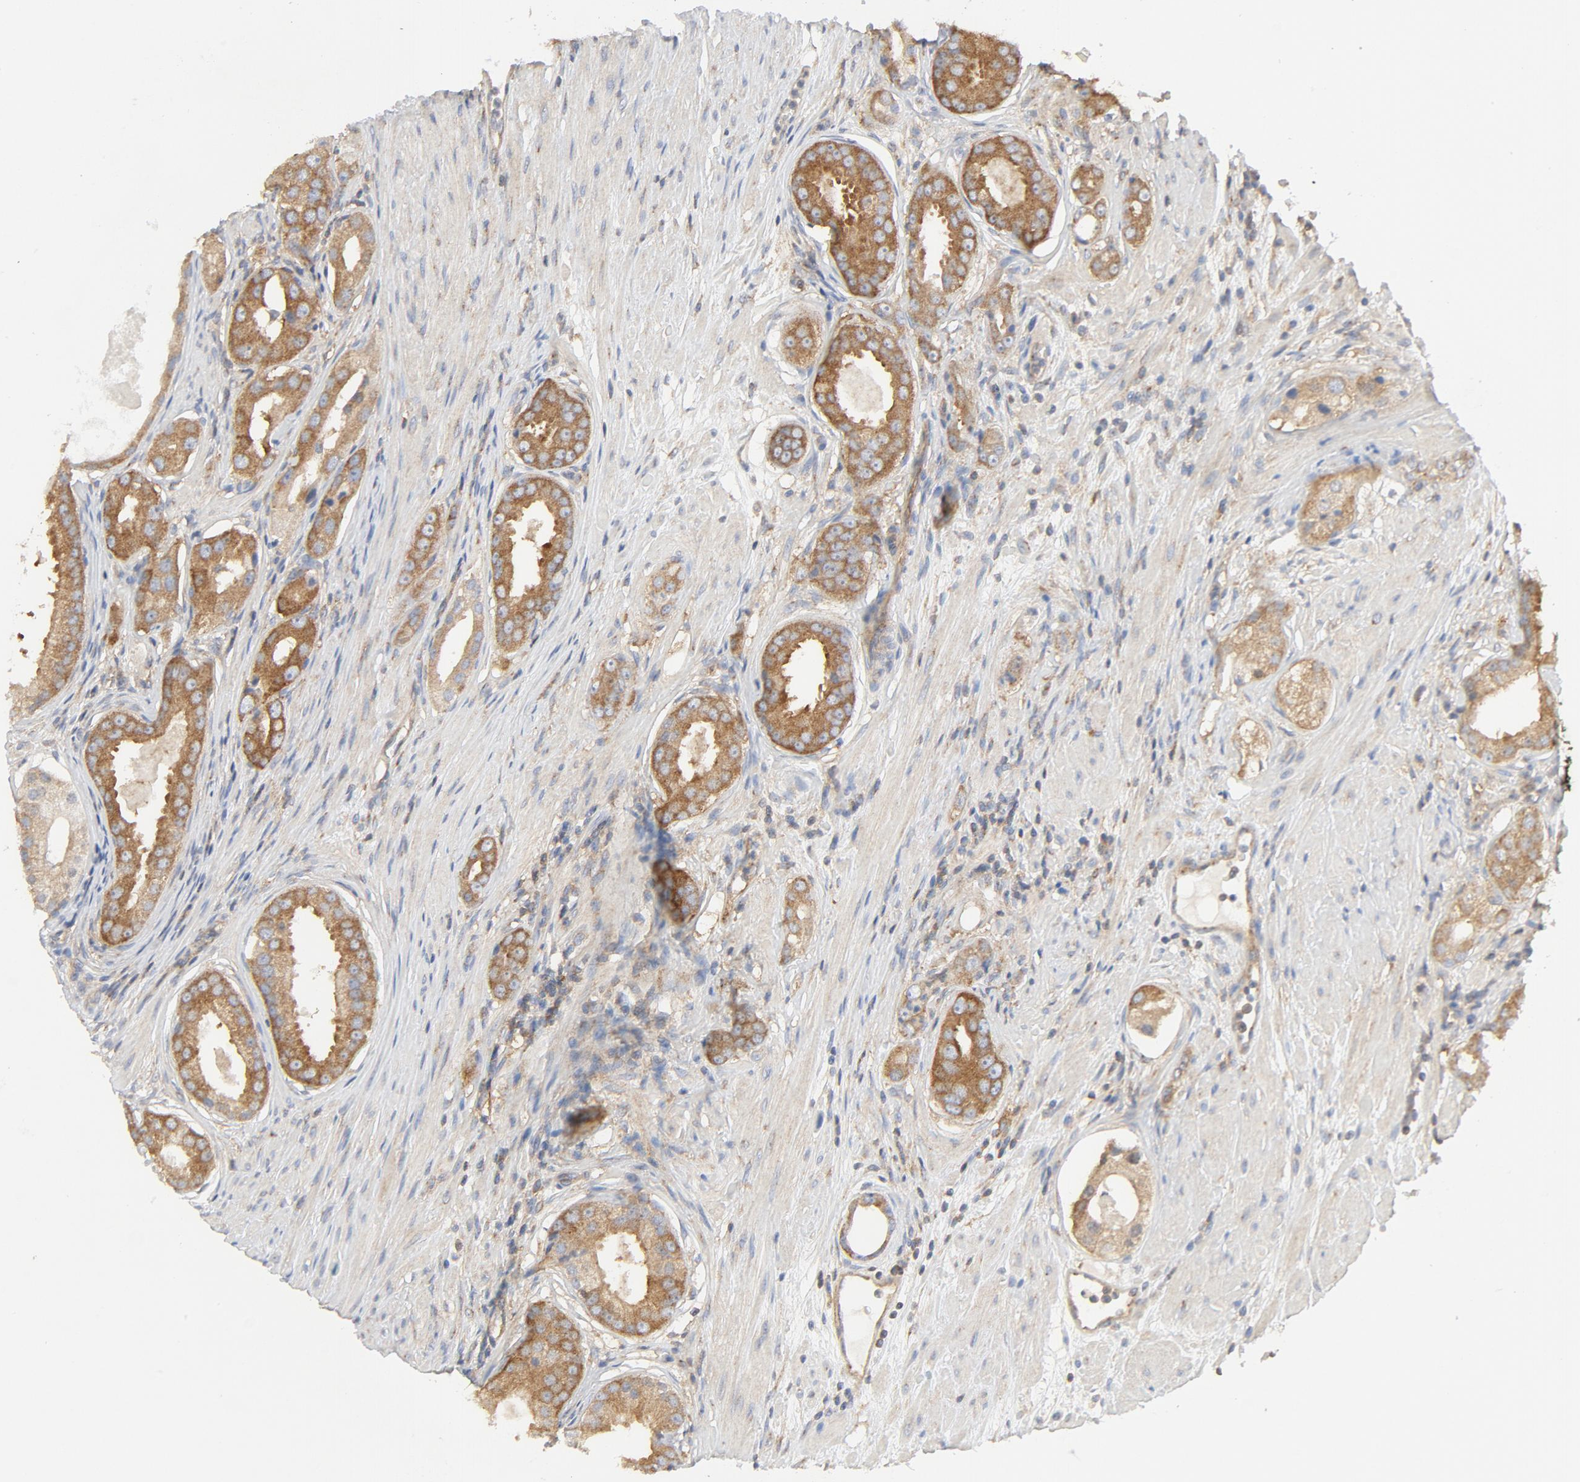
{"staining": {"intensity": "strong", "quantity": ">75%", "location": "cytoplasmic/membranous"}, "tissue": "prostate cancer", "cell_type": "Tumor cells", "image_type": "cancer", "snomed": [{"axis": "morphology", "description": "Adenocarcinoma, Medium grade"}, {"axis": "topography", "description": "Prostate"}], "caption": "A micrograph showing strong cytoplasmic/membranous expression in approximately >75% of tumor cells in prostate medium-grade adenocarcinoma, as visualized by brown immunohistochemical staining.", "gene": "RABEP1", "patient": {"sex": "male", "age": 53}}